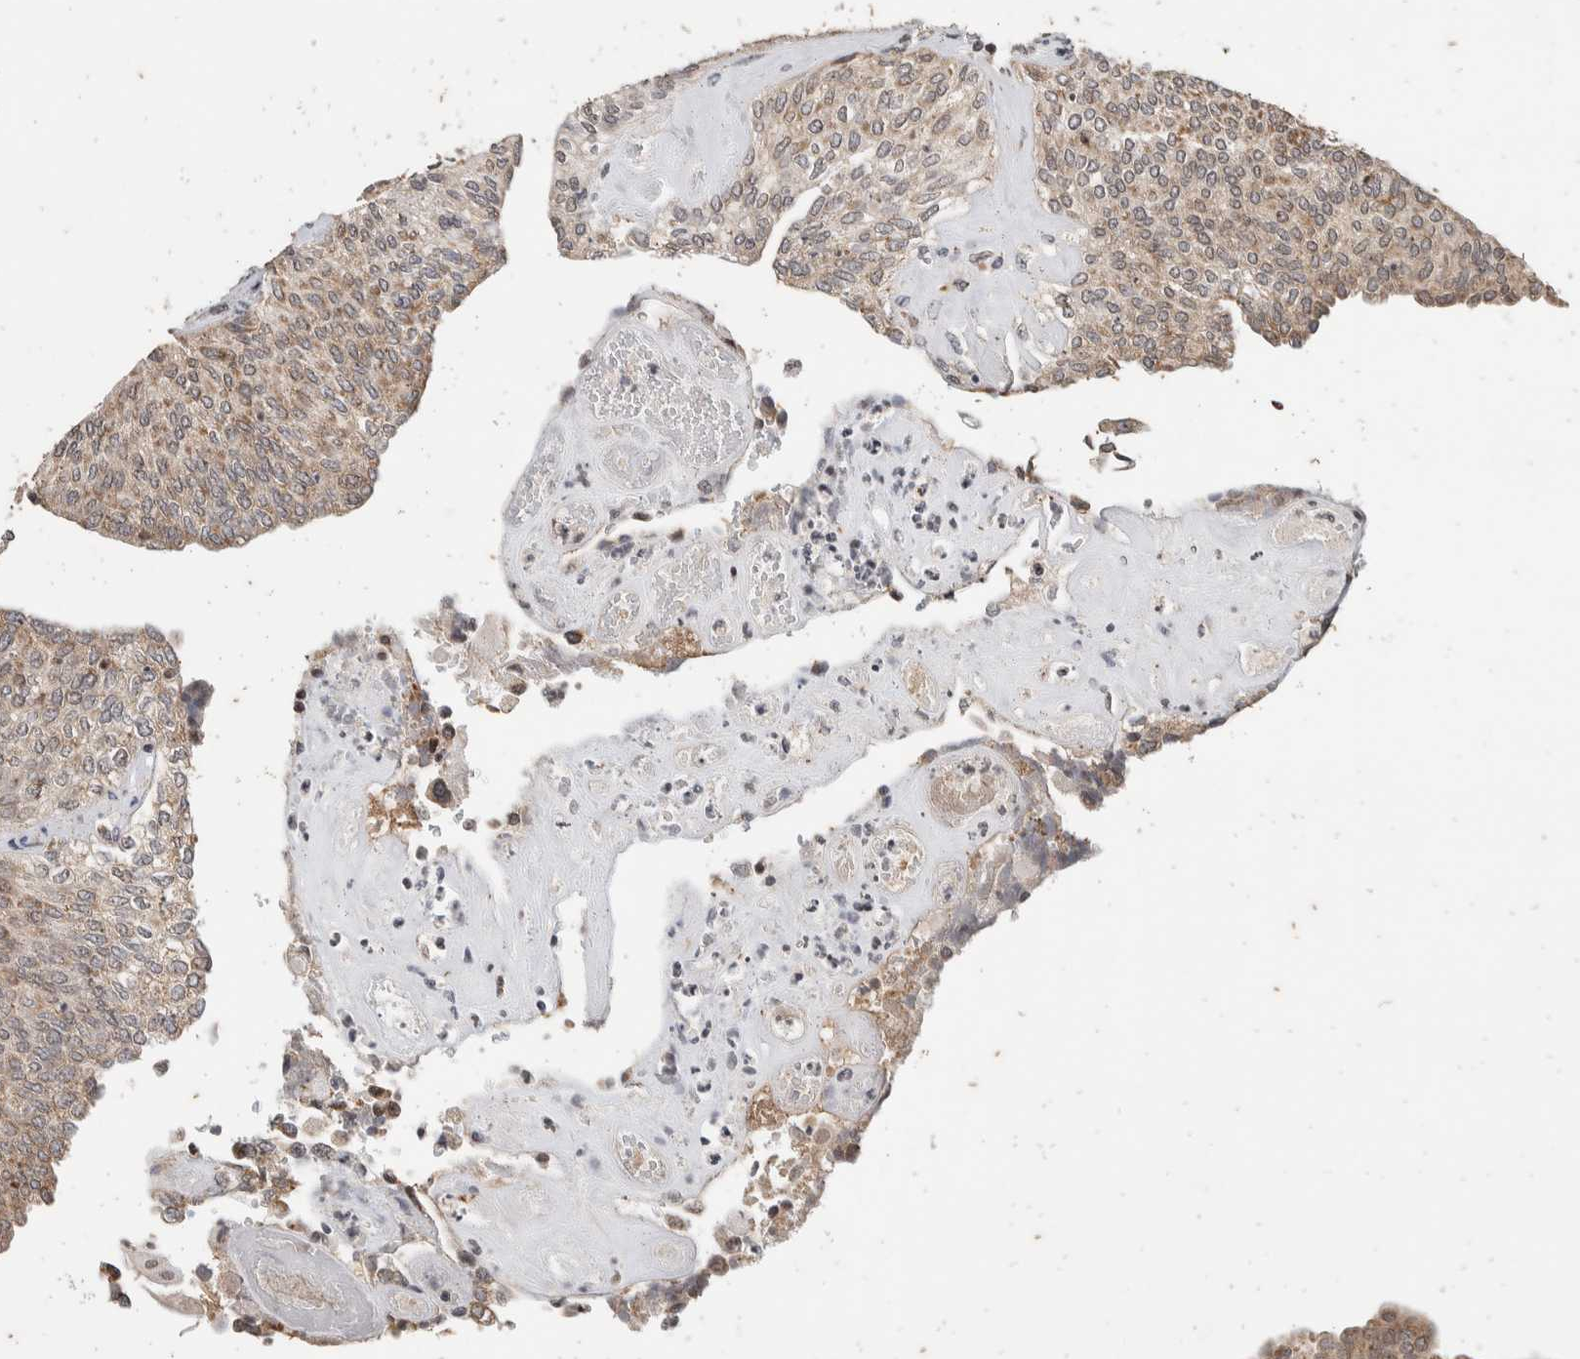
{"staining": {"intensity": "weak", "quantity": ">75%", "location": "cytoplasmic/membranous"}, "tissue": "urothelial cancer", "cell_type": "Tumor cells", "image_type": "cancer", "snomed": [{"axis": "morphology", "description": "Urothelial carcinoma, Low grade"}, {"axis": "topography", "description": "Urinary bladder"}], "caption": "High-power microscopy captured an immunohistochemistry (IHC) micrograph of urothelial cancer, revealing weak cytoplasmic/membranous staining in about >75% of tumor cells. (DAB = brown stain, brightfield microscopy at high magnification).", "gene": "ATXN7L1", "patient": {"sex": "female", "age": 79}}